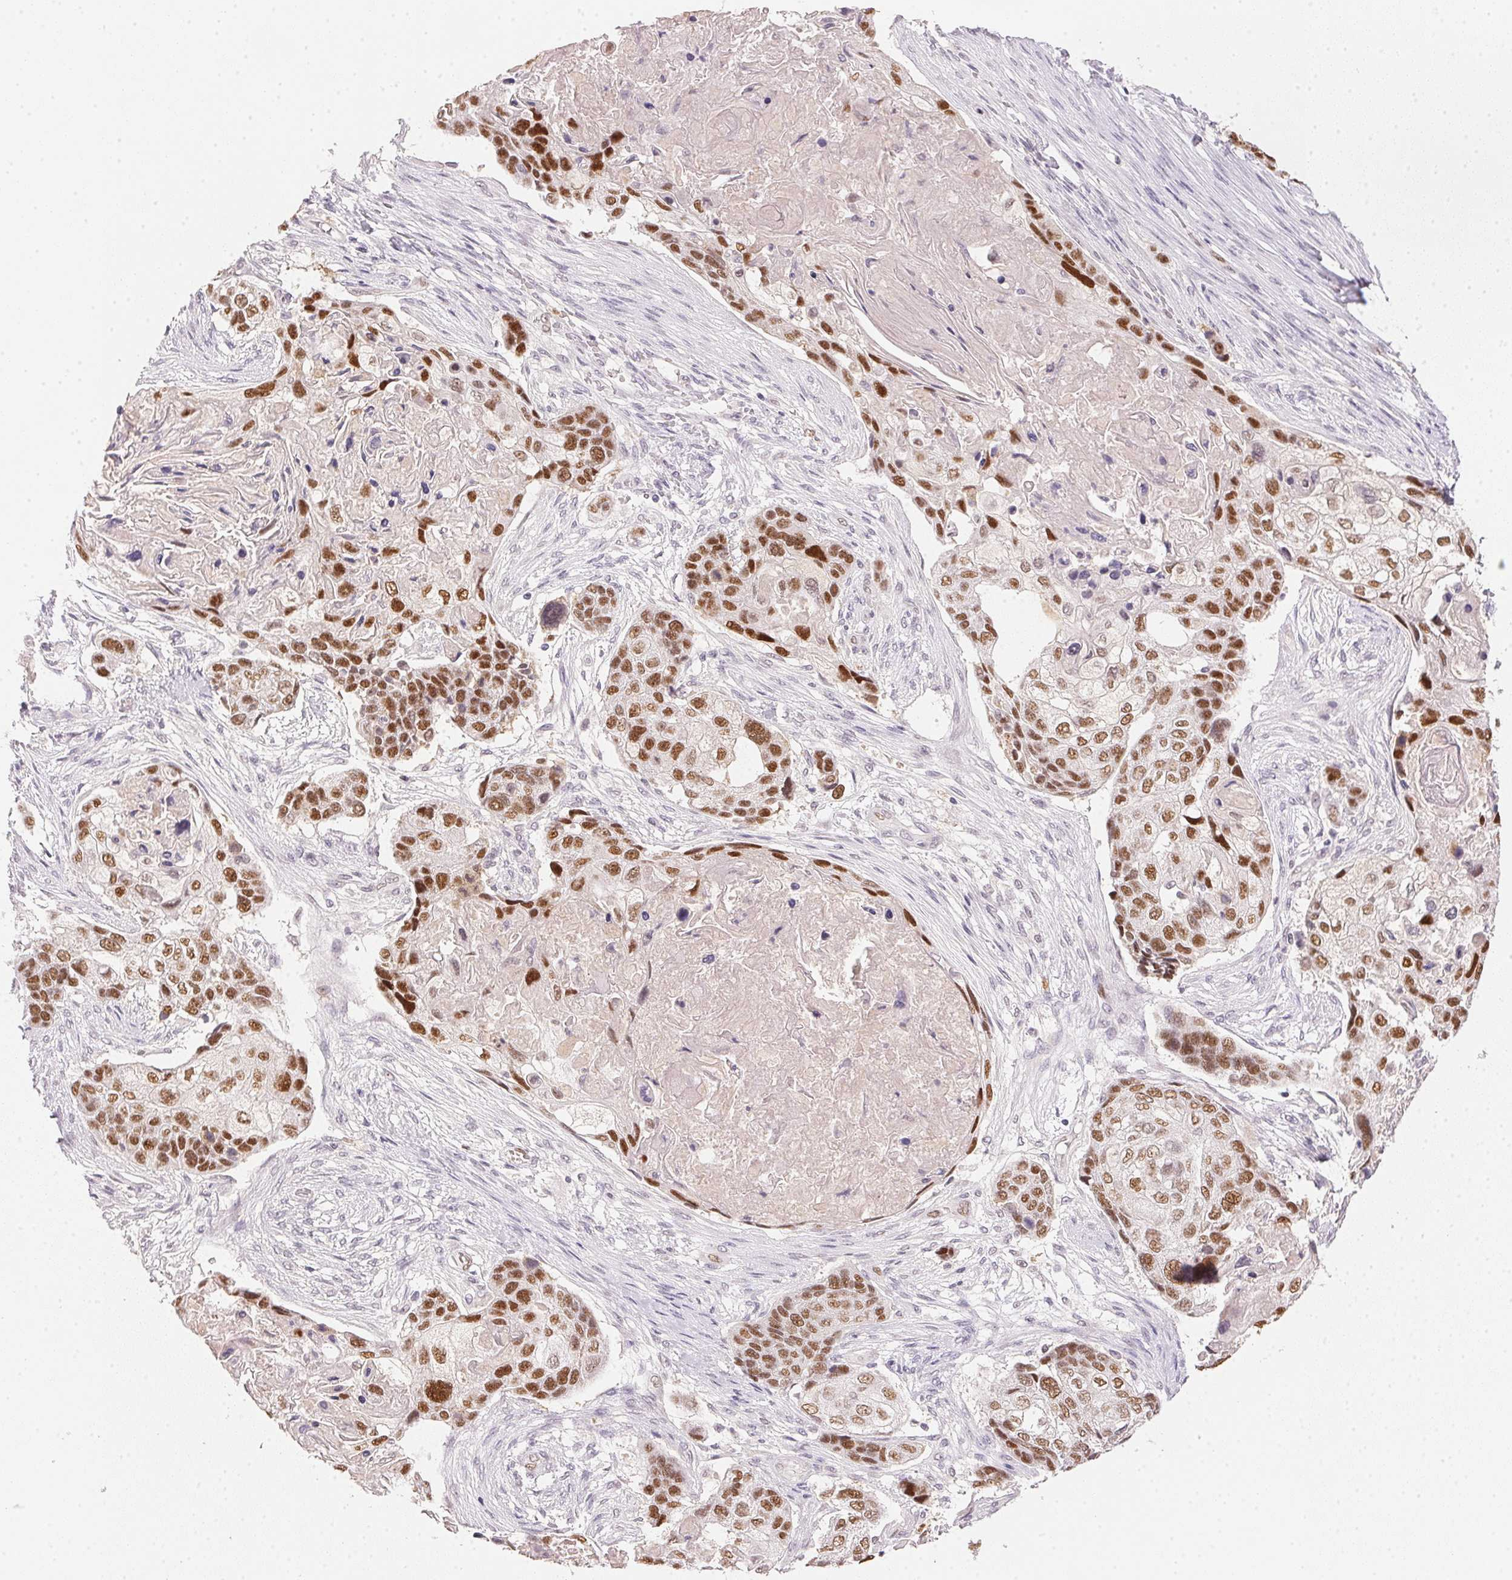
{"staining": {"intensity": "moderate", "quantity": ">75%", "location": "nuclear"}, "tissue": "lung cancer", "cell_type": "Tumor cells", "image_type": "cancer", "snomed": [{"axis": "morphology", "description": "Squamous cell carcinoma, NOS"}, {"axis": "topography", "description": "Lung"}], "caption": "Immunohistochemical staining of lung cancer (squamous cell carcinoma) reveals medium levels of moderate nuclear staining in about >75% of tumor cells.", "gene": "POLR3G", "patient": {"sex": "male", "age": 69}}